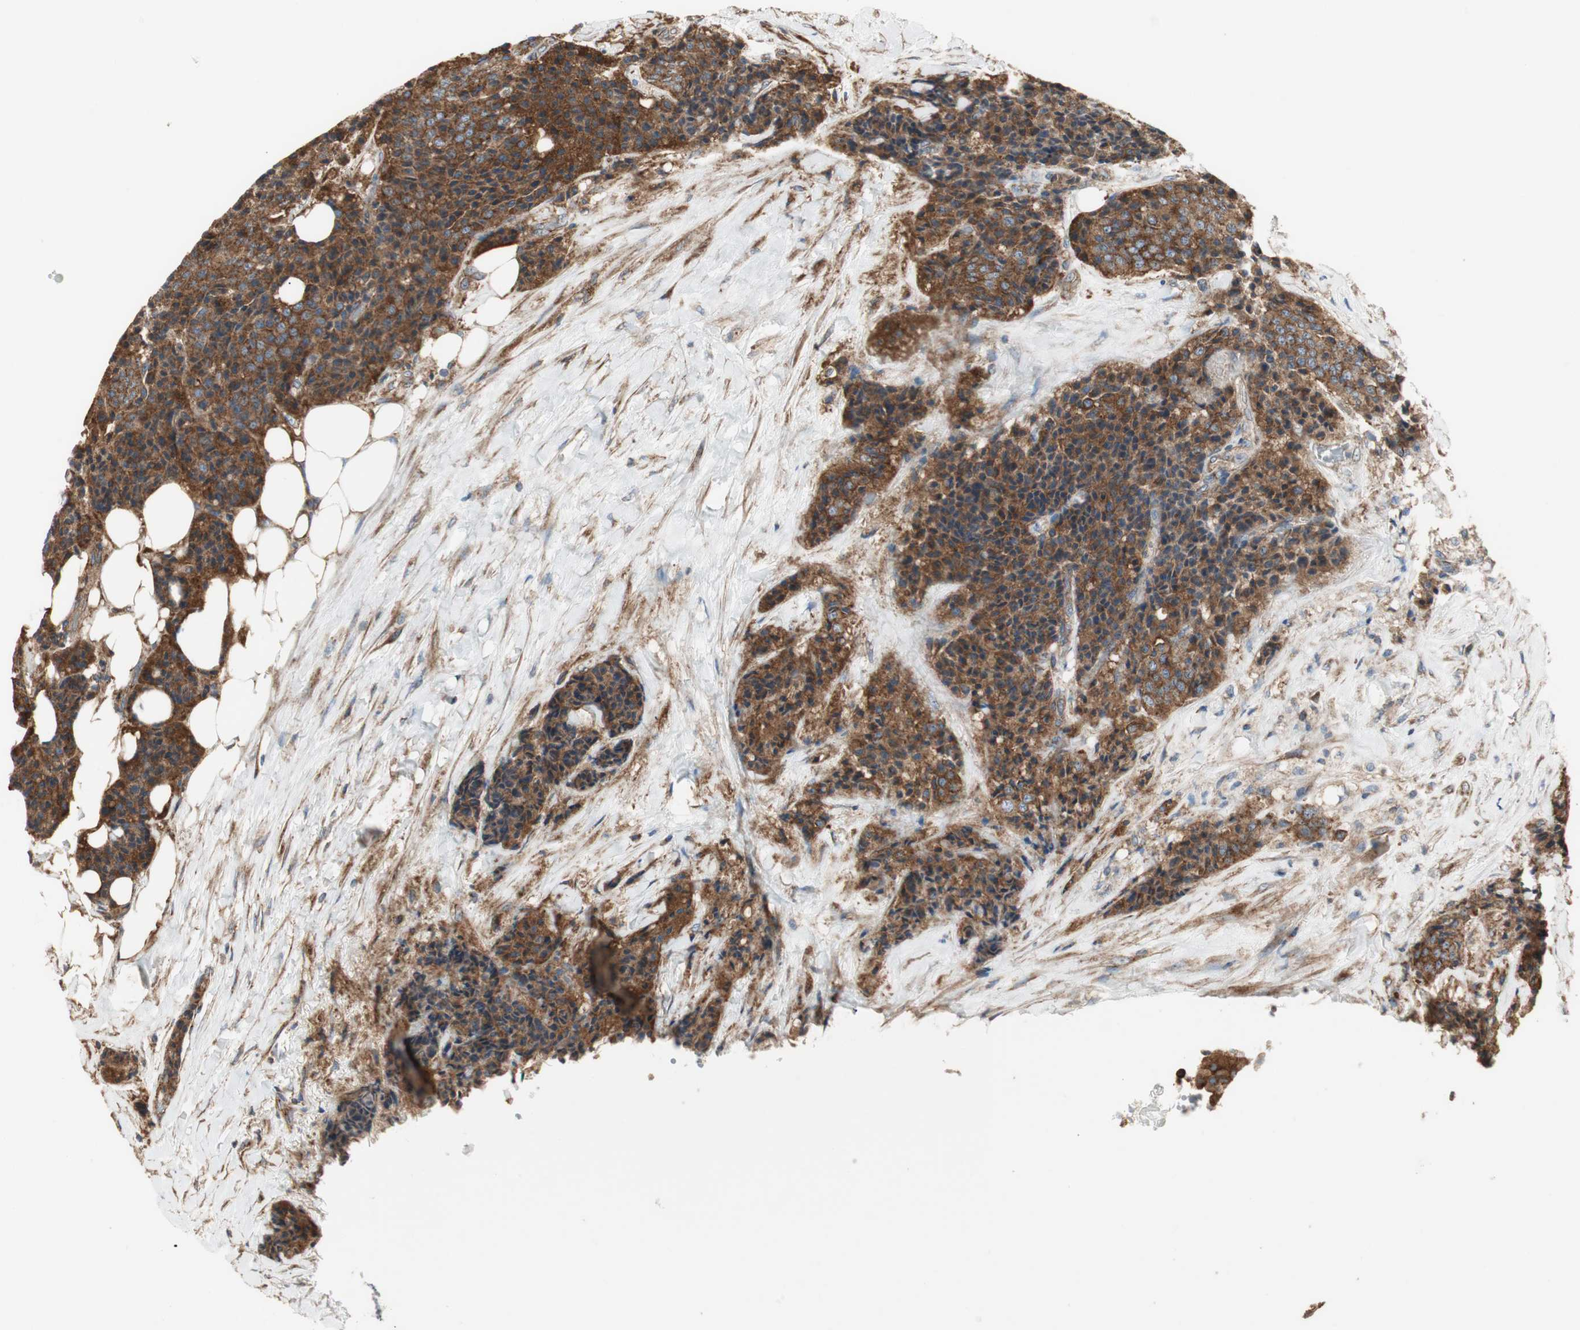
{"staining": {"intensity": "strong", "quantity": ">75%", "location": "cytoplasmic/membranous"}, "tissue": "carcinoid", "cell_type": "Tumor cells", "image_type": "cancer", "snomed": [{"axis": "morphology", "description": "Carcinoid, malignant, NOS"}, {"axis": "topography", "description": "Colon"}], "caption": "A micrograph showing strong cytoplasmic/membranous positivity in approximately >75% of tumor cells in malignant carcinoid, as visualized by brown immunohistochemical staining.", "gene": "H6PD", "patient": {"sex": "female", "age": 61}}